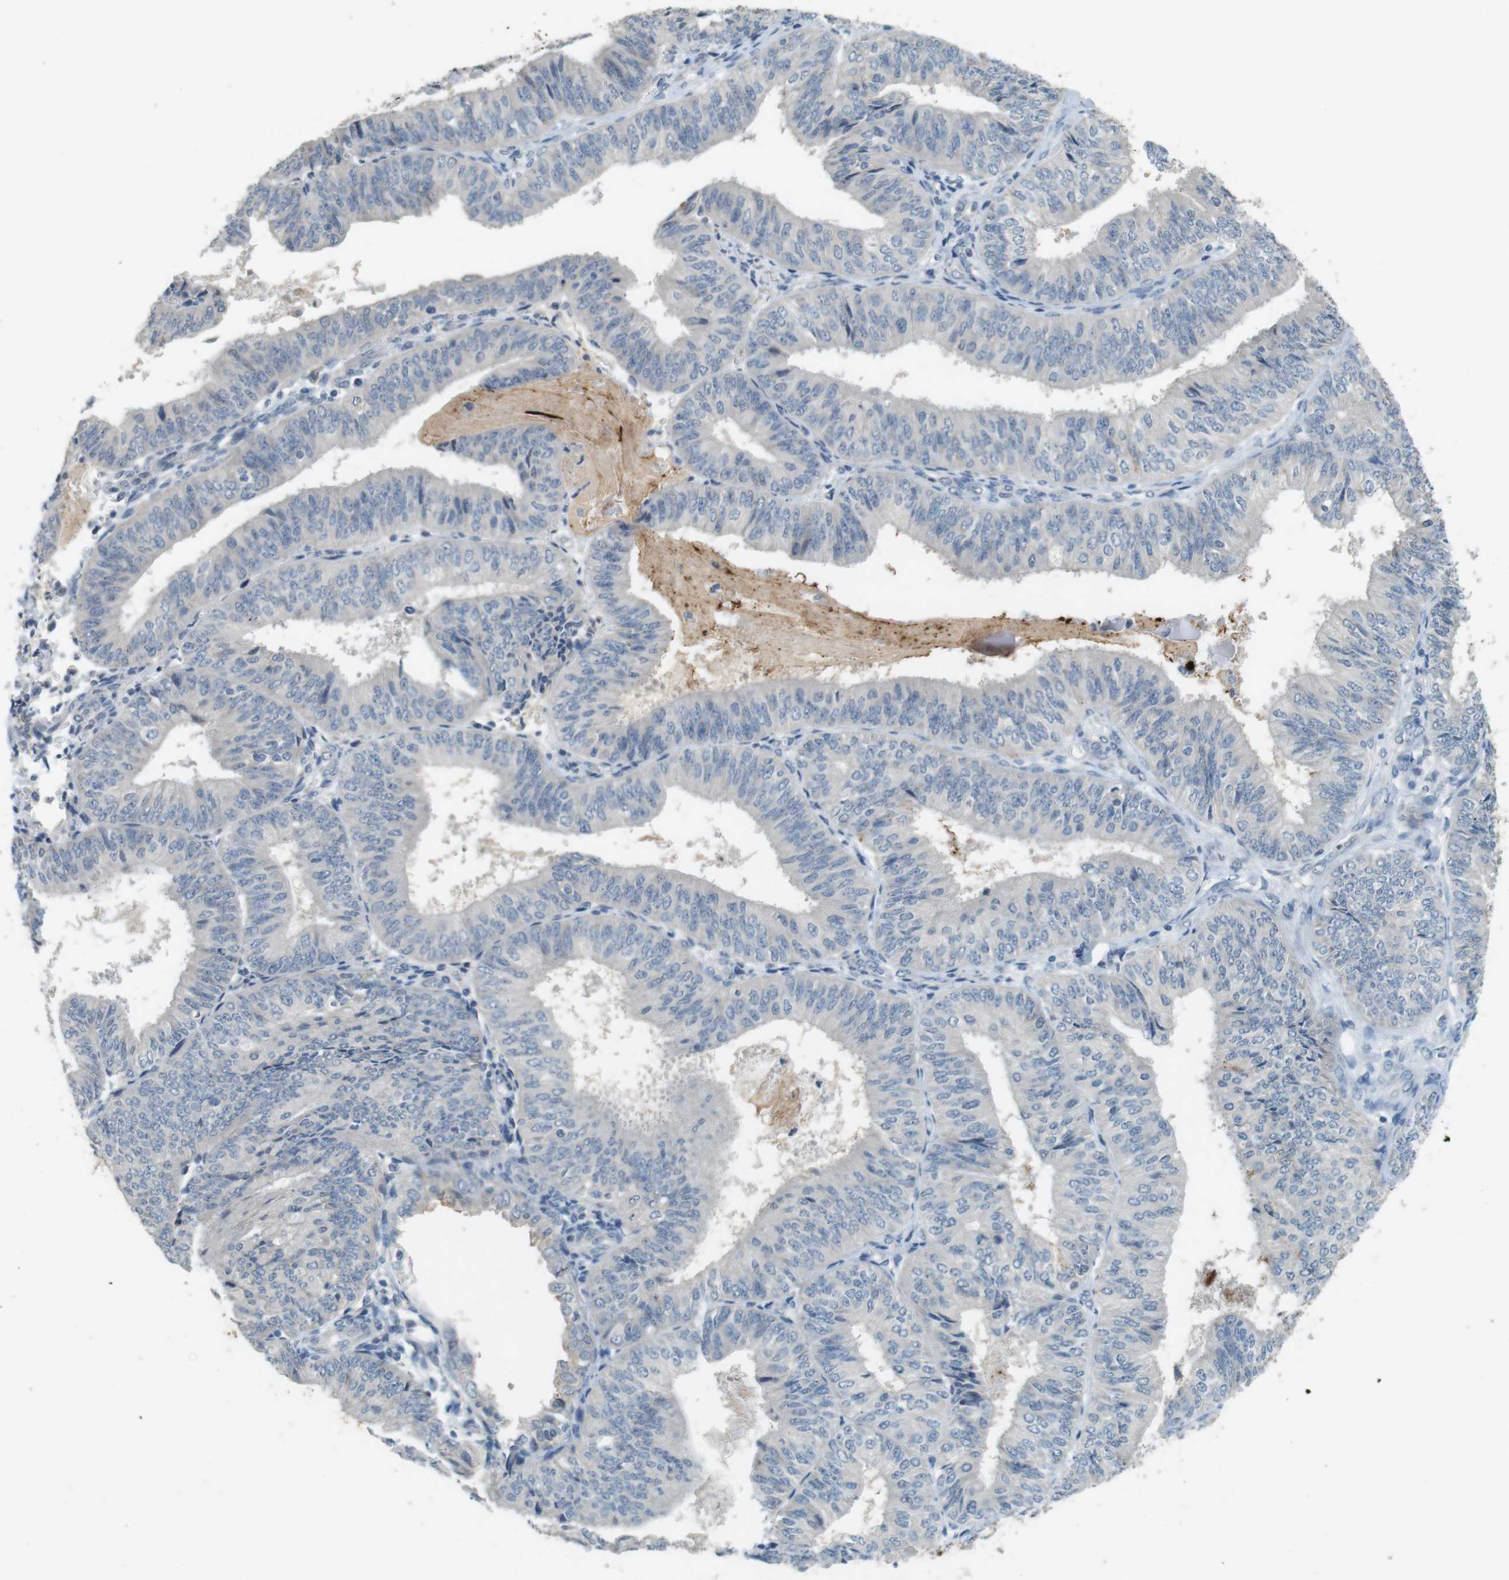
{"staining": {"intensity": "negative", "quantity": "none", "location": "none"}, "tissue": "endometrial cancer", "cell_type": "Tumor cells", "image_type": "cancer", "snomed": [{"axis": "morphology", "description": "Adenocarcinoma, NOS"}, {"axis": "topography", "description": "Endometrium"}], "caption": "High power microscopy micrograph of an immunohistochemistry photomicrograph of adenocarcinoma (endometrial), revealing no significant positivity in tumor cells.", "gene": "MUC5B", "patient": {"sex": "female", "age": 58}}